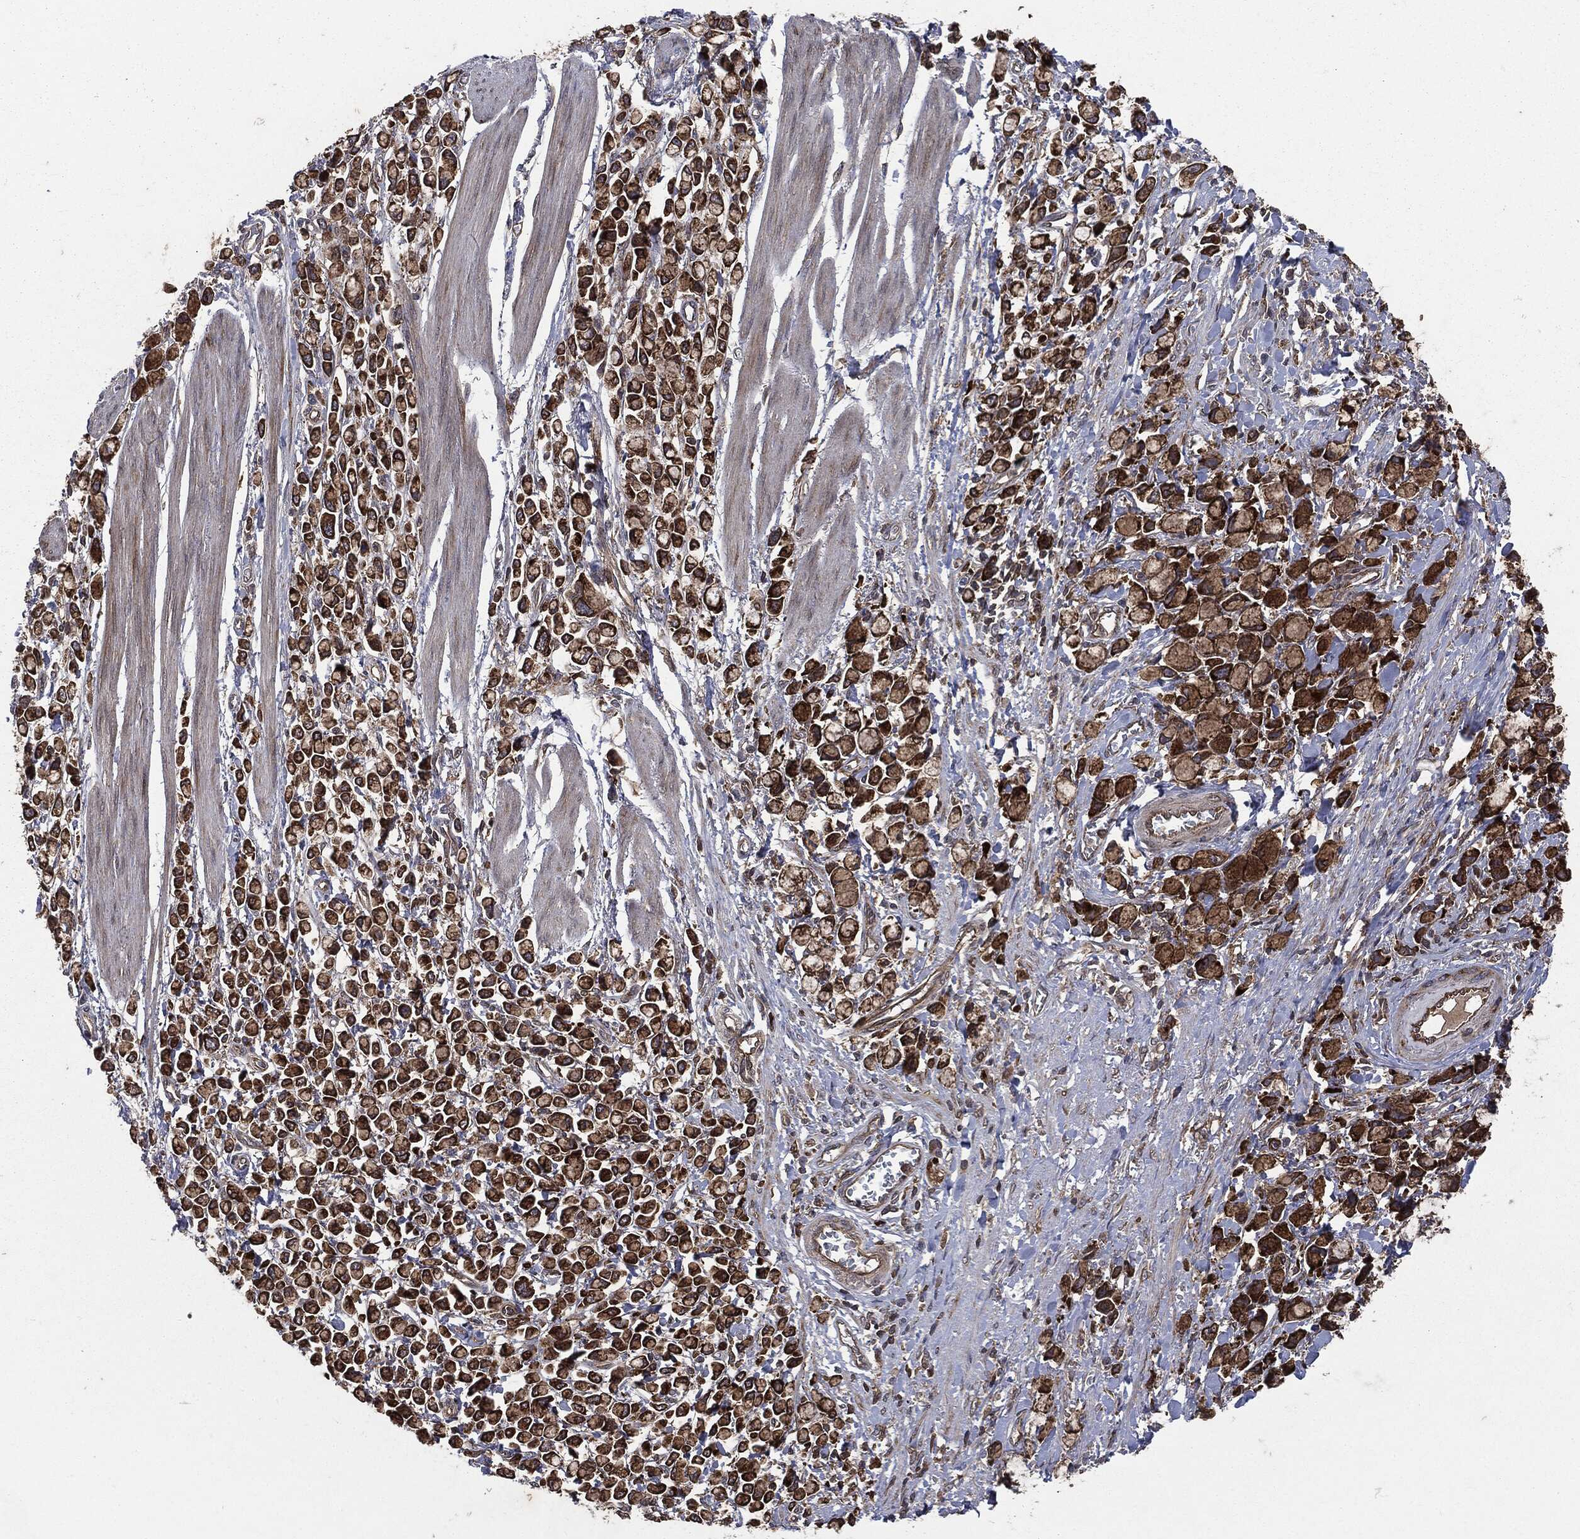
{"staining": {"intensity": "strong", "quantity": ">75%", "location": "cytoplasmic/membranous"}, "tissue": "stomach cancer", "cell_type": "Tumor cells", "image_type": "cancer", "snomed": [{"axis": "morphology", "description": "Adenocarcinoma, NOS"}, {"axis": "topography", "description": "Stomach"}], "caption": "This histopathology image displays immunohistochemistry (IHC) staining of human adenocarcinoma (stomach), with high strong cytoplasmic/membranous positivity in approximately >75% of tumor cells.", "gene": "PLOD3", "patient": {"sex": "female", "age": 81}}